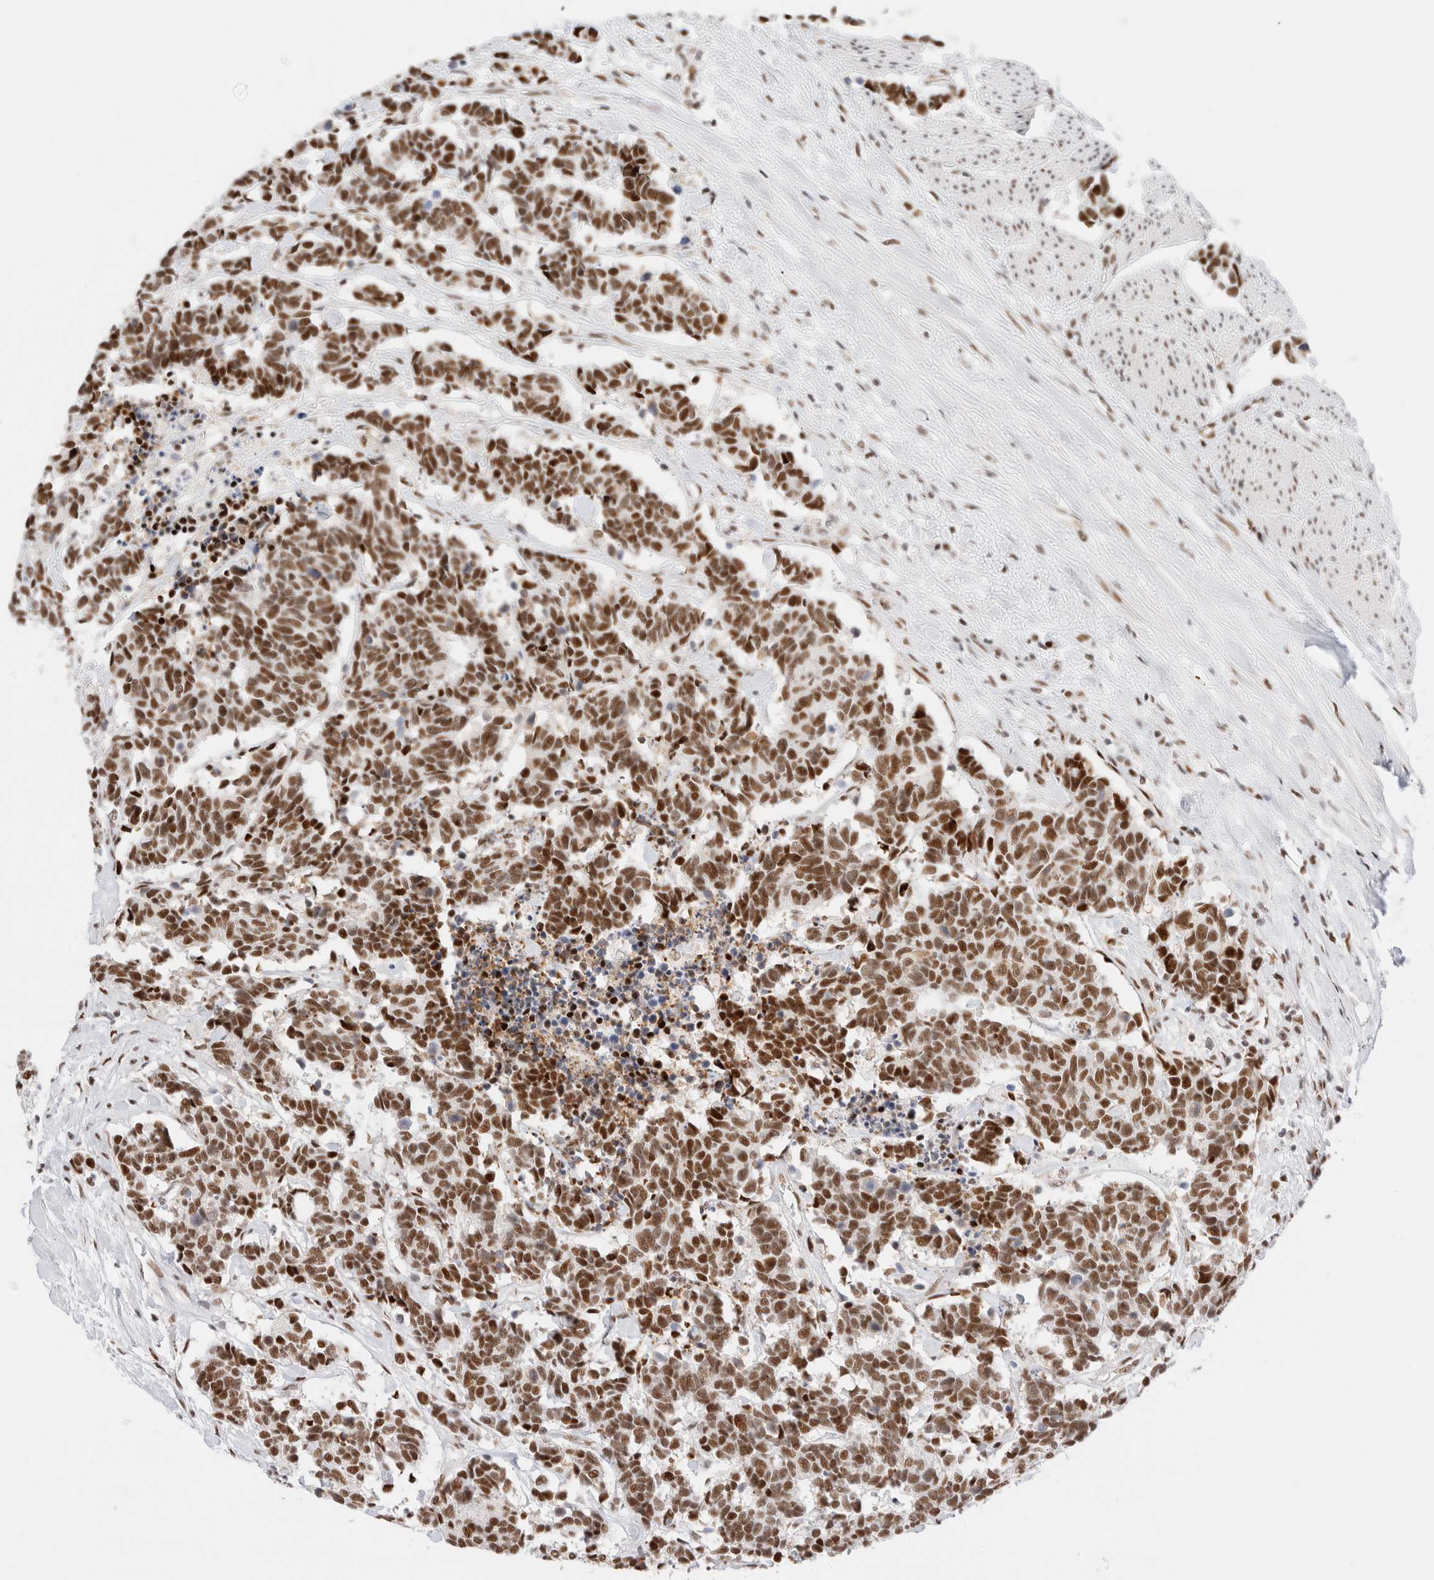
{"staining": {"intensity": "moderate", "quantity": ">75%", "location": "nuclear"}, "tissue": "carcinoid", "cell_type": "Tumor cells", "image_type": "cancer", "snomed": [{"axis": "morphology", "description": "Carcinoma, NOS"}, {"axis": "morphology", "description": "Carcinoid, malignant, NOS"}, {"axis": "topography", "description": "Urinary bladder"}], "caption": "High-power microscopy captured an IHC histopathology image of carcinoid, revealing moderate nuclear staining in about >75% of tumor cells. Nuclei are stained in blue.", "gene": "ZNF282", "patient": {"sex": "male", "age": 57}}